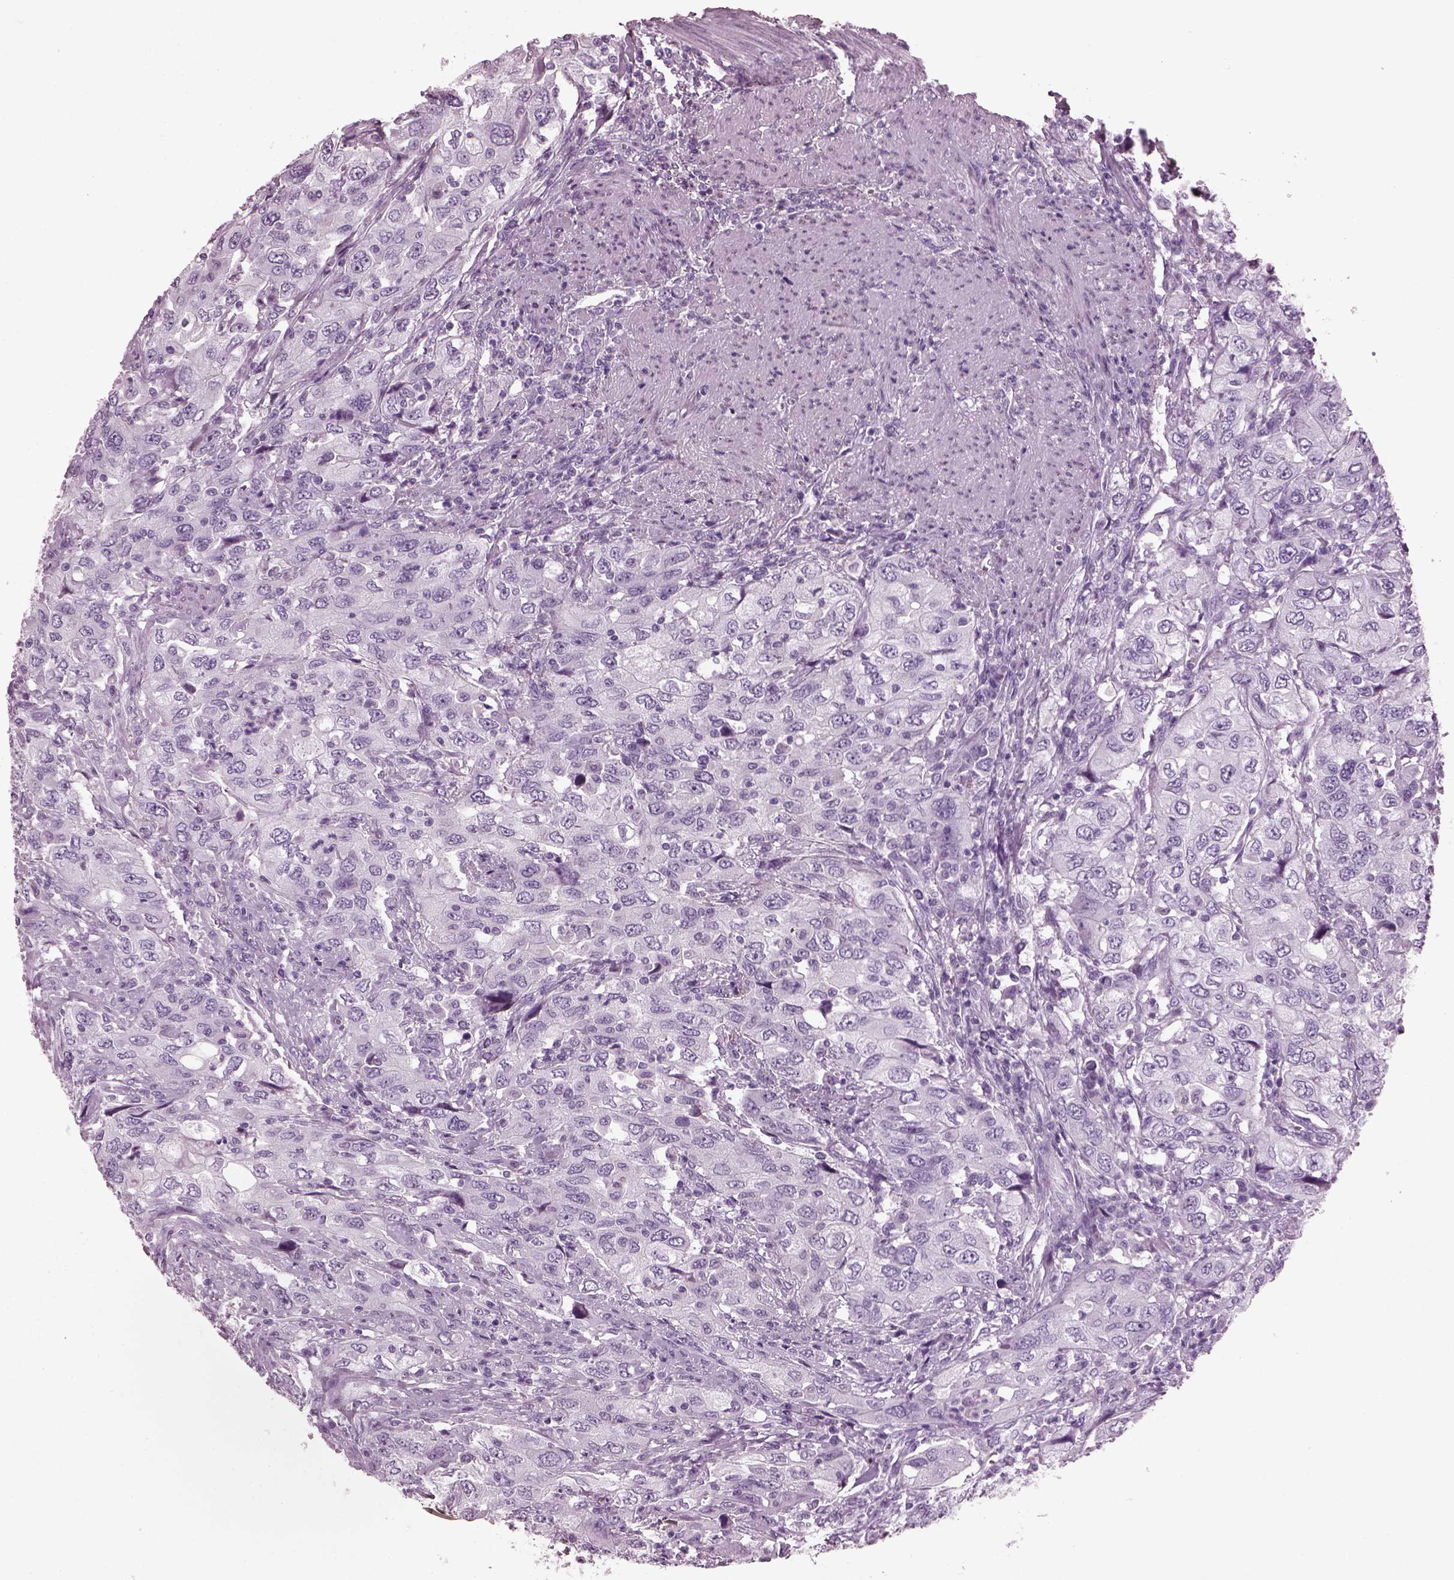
{"staining": {"intensity": "negative", "quantity": "none", "location": "none"}, "tissue": "urothelial cancer", "cell_type": "Tumor cells", "image_type": "cancer", "snomed": [{"axis": "morphology", "description": "Urothelial carcinoma, High grade"}, {"axis": "topography", "description": "Urinary bladder"}], "caption": "A photomicrograph of human urothelial cancer is negative for staining in tumor cells.", "gene": "KRTAP3-2", "patient": {"sex": "male", "age": 76}}